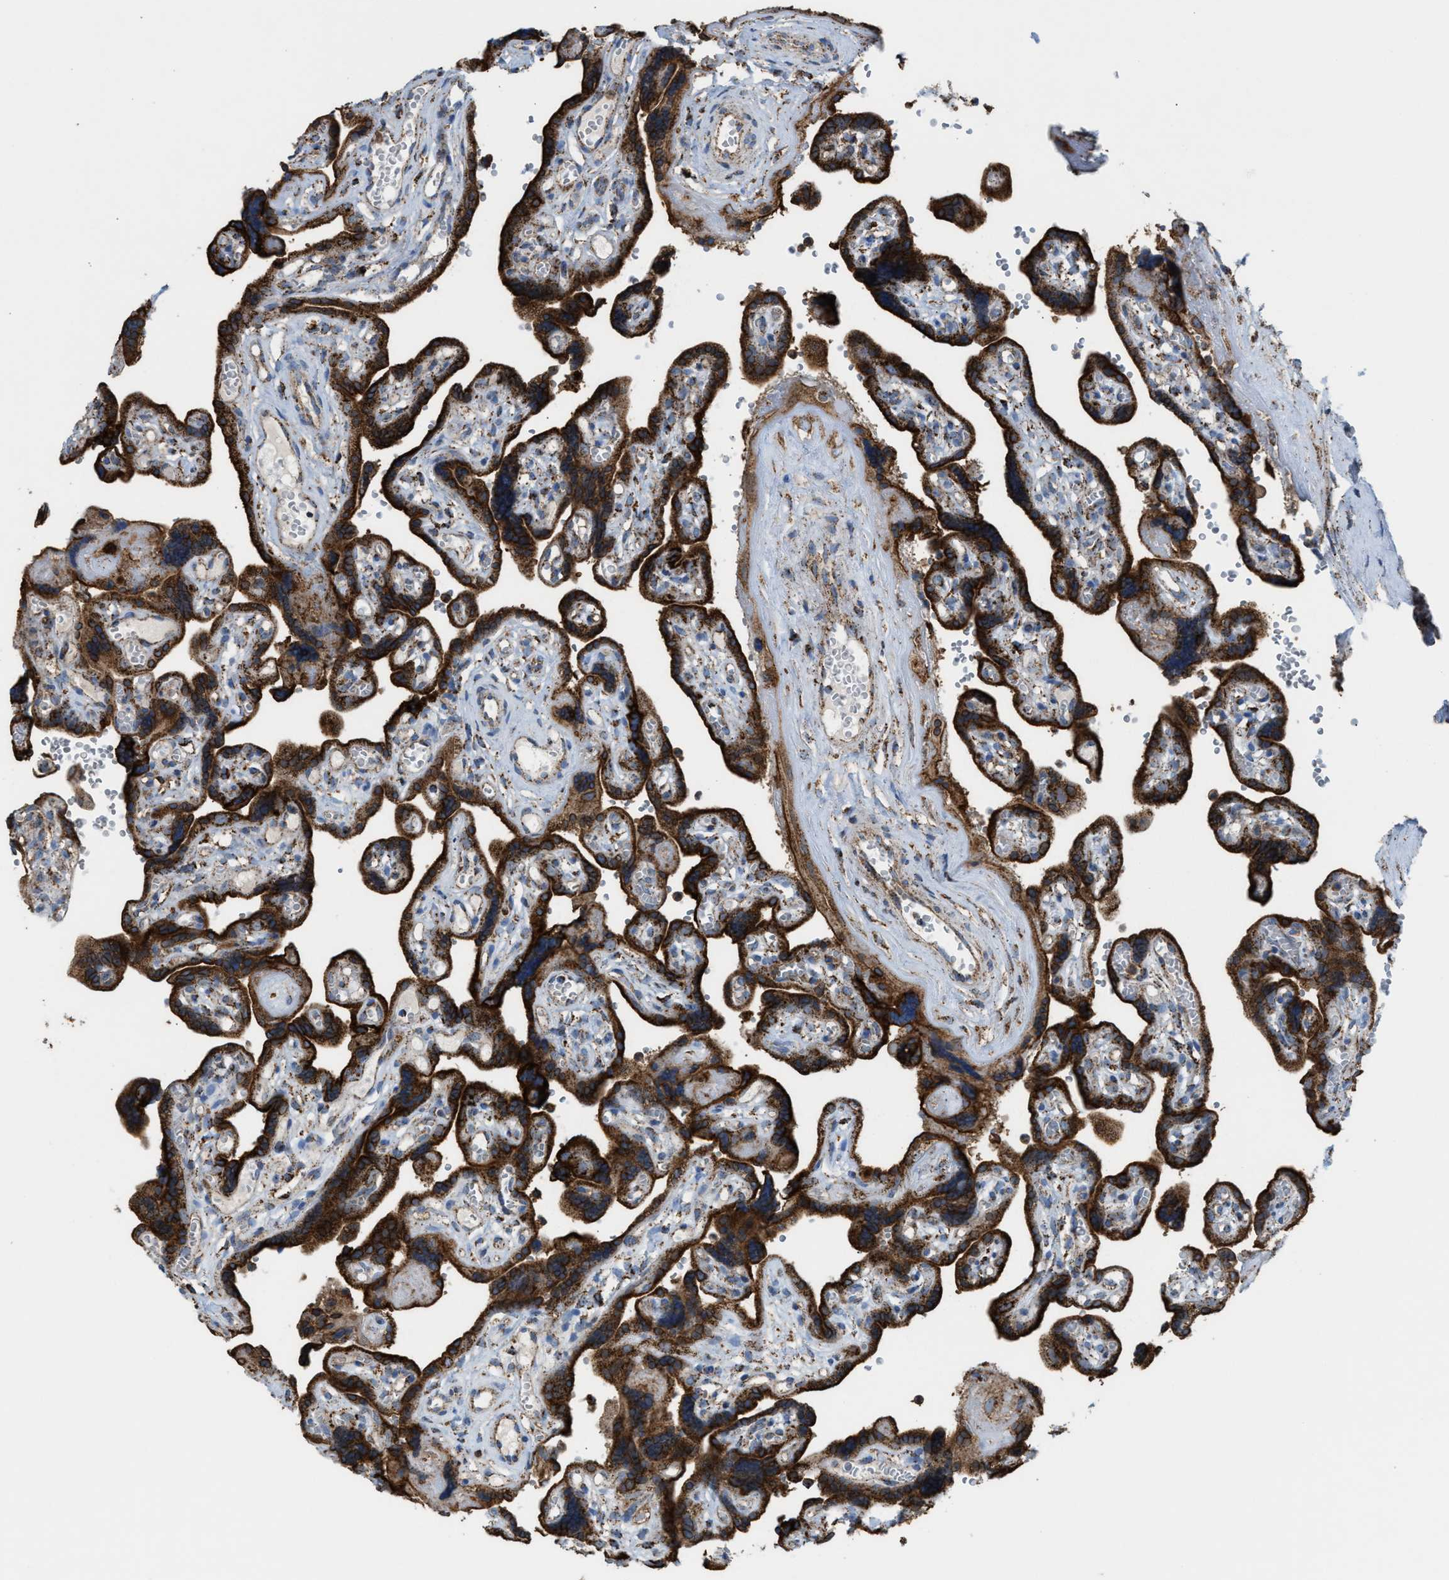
{"staining": {"intensity": "strong", "quantity": ">75%", "location": "cytoplasmic/membranous"}, "tissue": "placenta", "cell_type": "Decidual cells", "image_type": "normal", "snomed": [{"axis": "morphology", "description": "Normal tissue, NOS"}, {"axis": "topography", "description": "Placenta"}], "caption": "Protein staining of unremarkable placenta shows strong cytoplasmic/membranous expression in approximately >75% of decidual cells.", "gene": "ECHS1", "patient": {"sex": "female", "age": 30}}